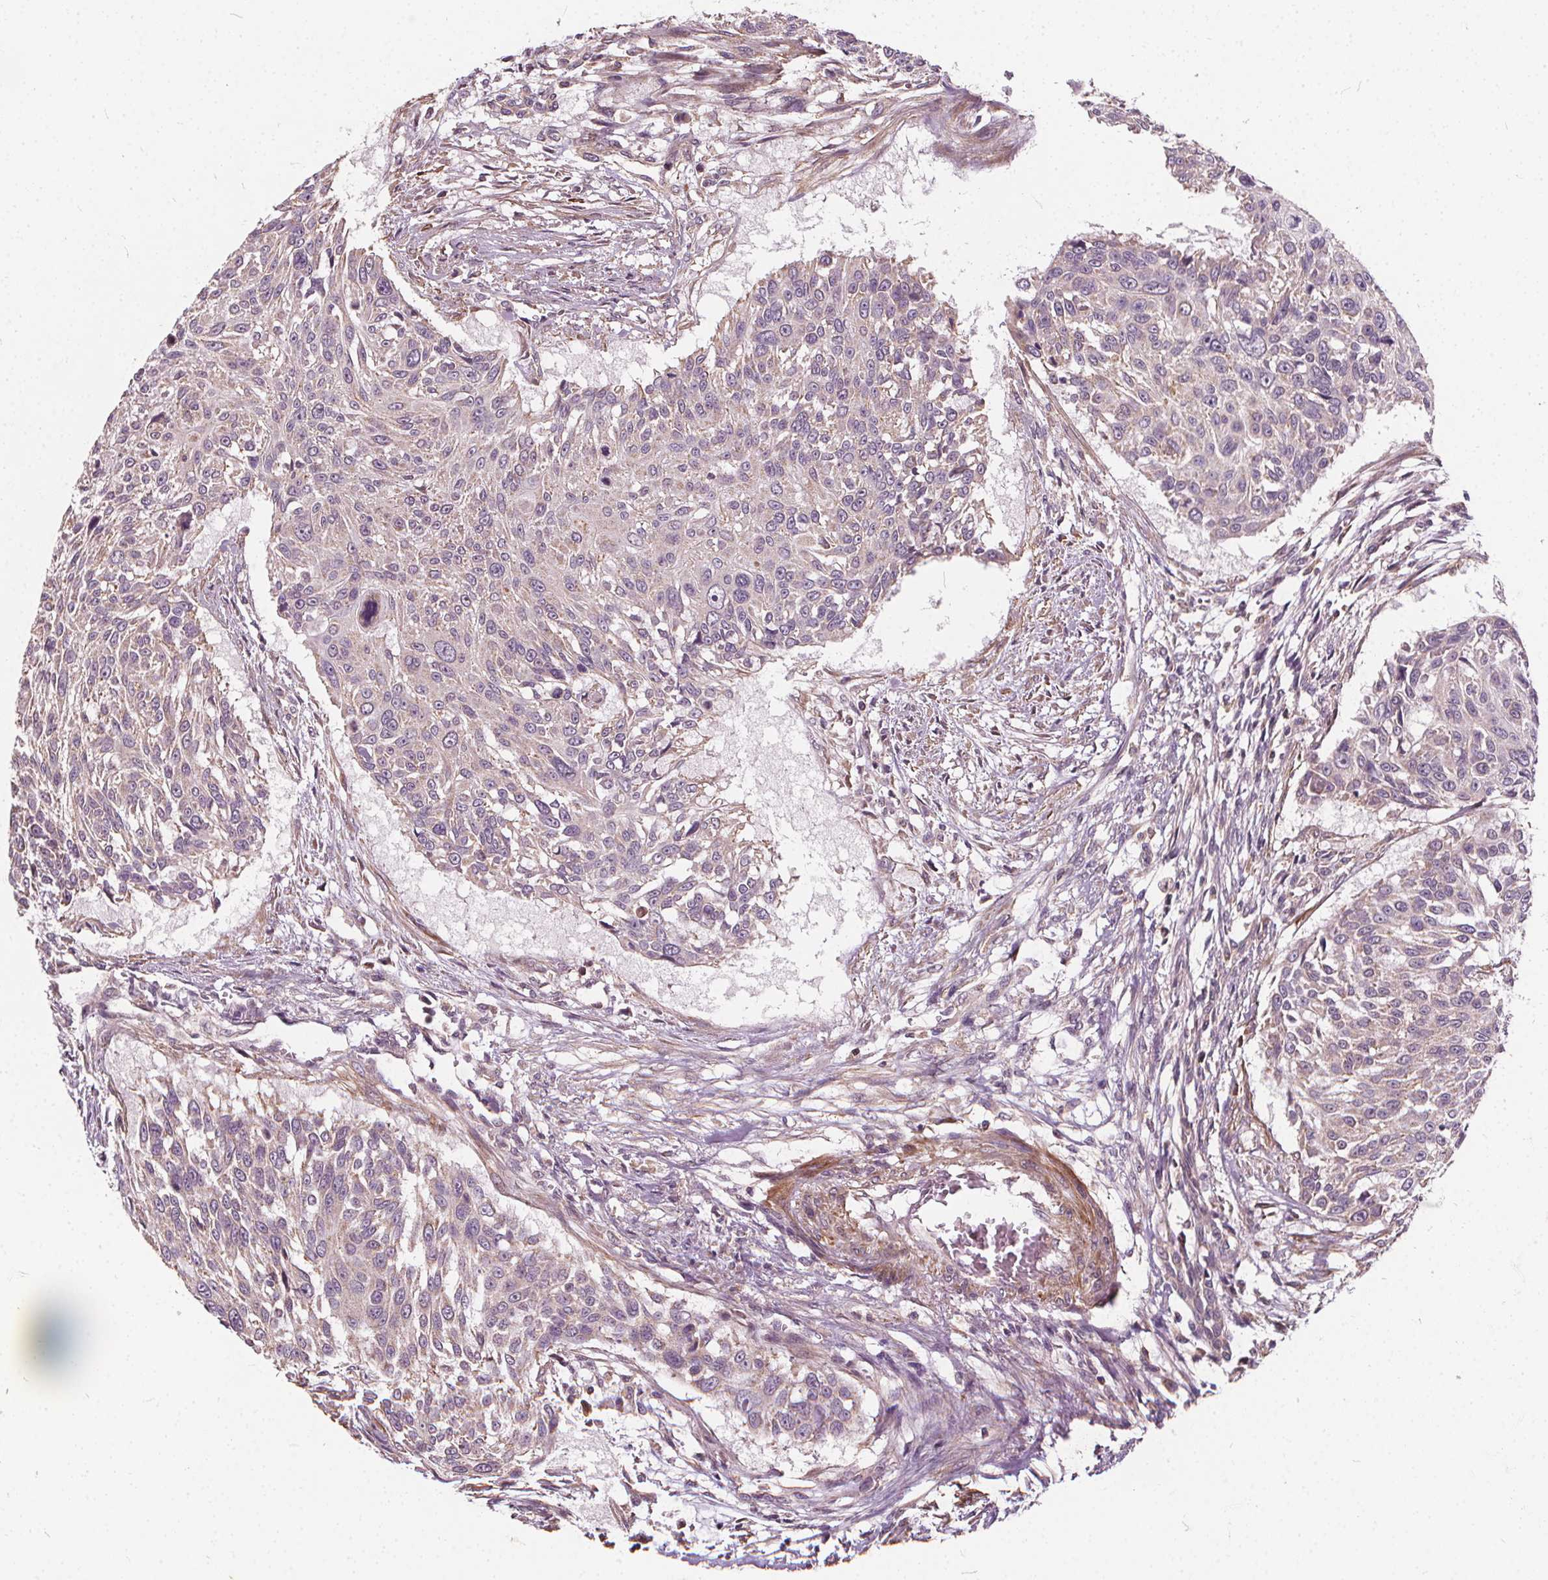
{"staining": {"intensity": "negative", "quantity": "none", "location": "none"}, "tissue": "urothelial cancer", "cell_type": "Tumor cells", "image_type": "cancer", "snomed": [{"axis": "morphology", "description": "Urothelial carcinoma, NOS"}, {"axis": "topography", "description": "Urinary bladder"}], "caption": "Immunohistochemistry (IHC) histopathology image of human transitional cell carcinoma stained for a protein (brown), which exhibits no expression in tumor cells.", "gene": "ORAI2", "patient": {"sex": "male", "age": 55}}